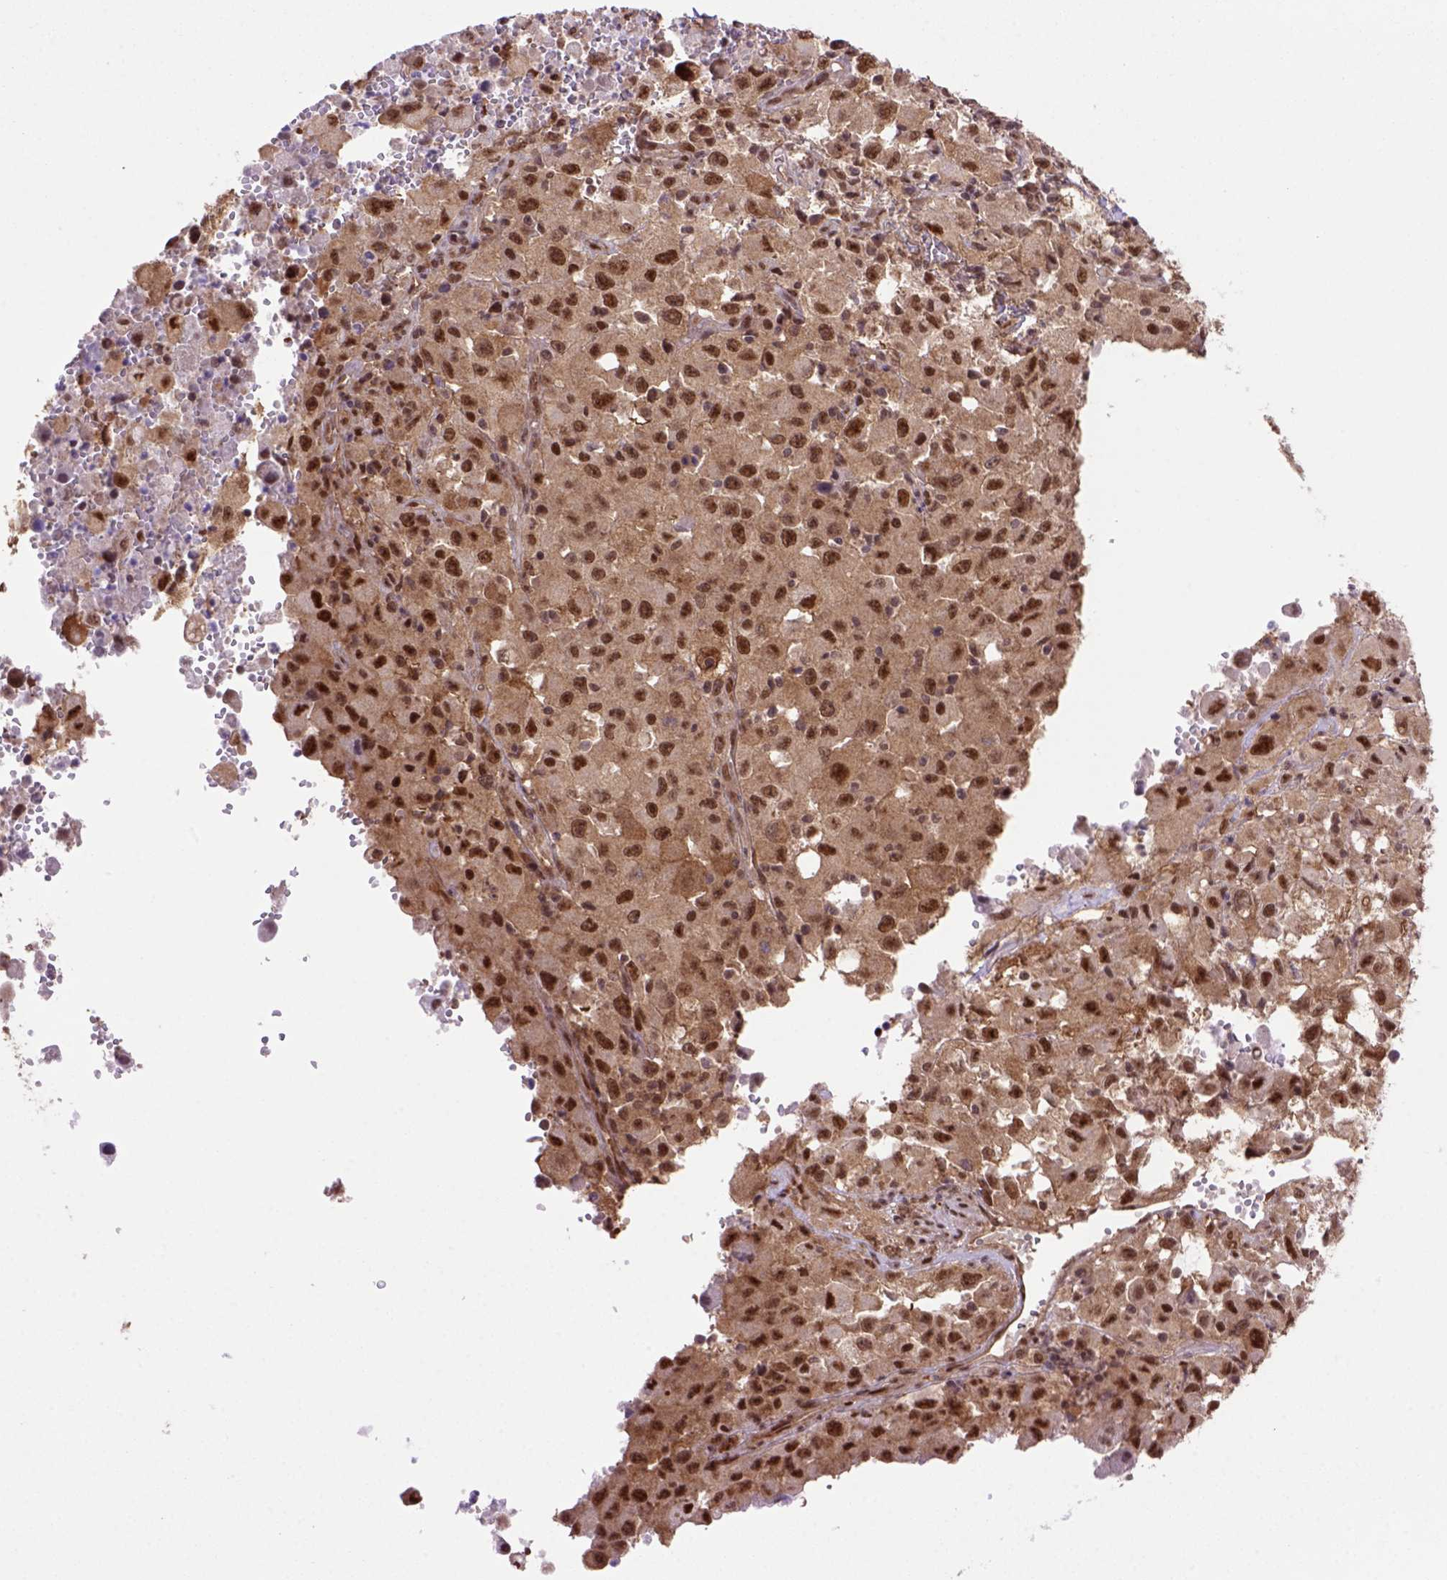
{"staining": {"intensity": "strong", "quantity": ">75%", "location": "cytoplasmic/membranous,nuclear"}, "tissue": "melanoma", "cell_type": "Tumor cells", "image_type": "cancer", "snomed": [{"axis": "morphology", "description": "Malignant melanoma, Metastatic site"}, {"axis": "topography", "description": "Soft tissue"}], "caption": "Immunohistochemical staining of human malignant melanoma (metastatic site) exhibits high levels of strong cytoplasmic/membranous and nuclear protein expression in approximately >75% of tumor cells.", "gene": "PSMC2", "patient": {"sex": "male", "age": 50}}